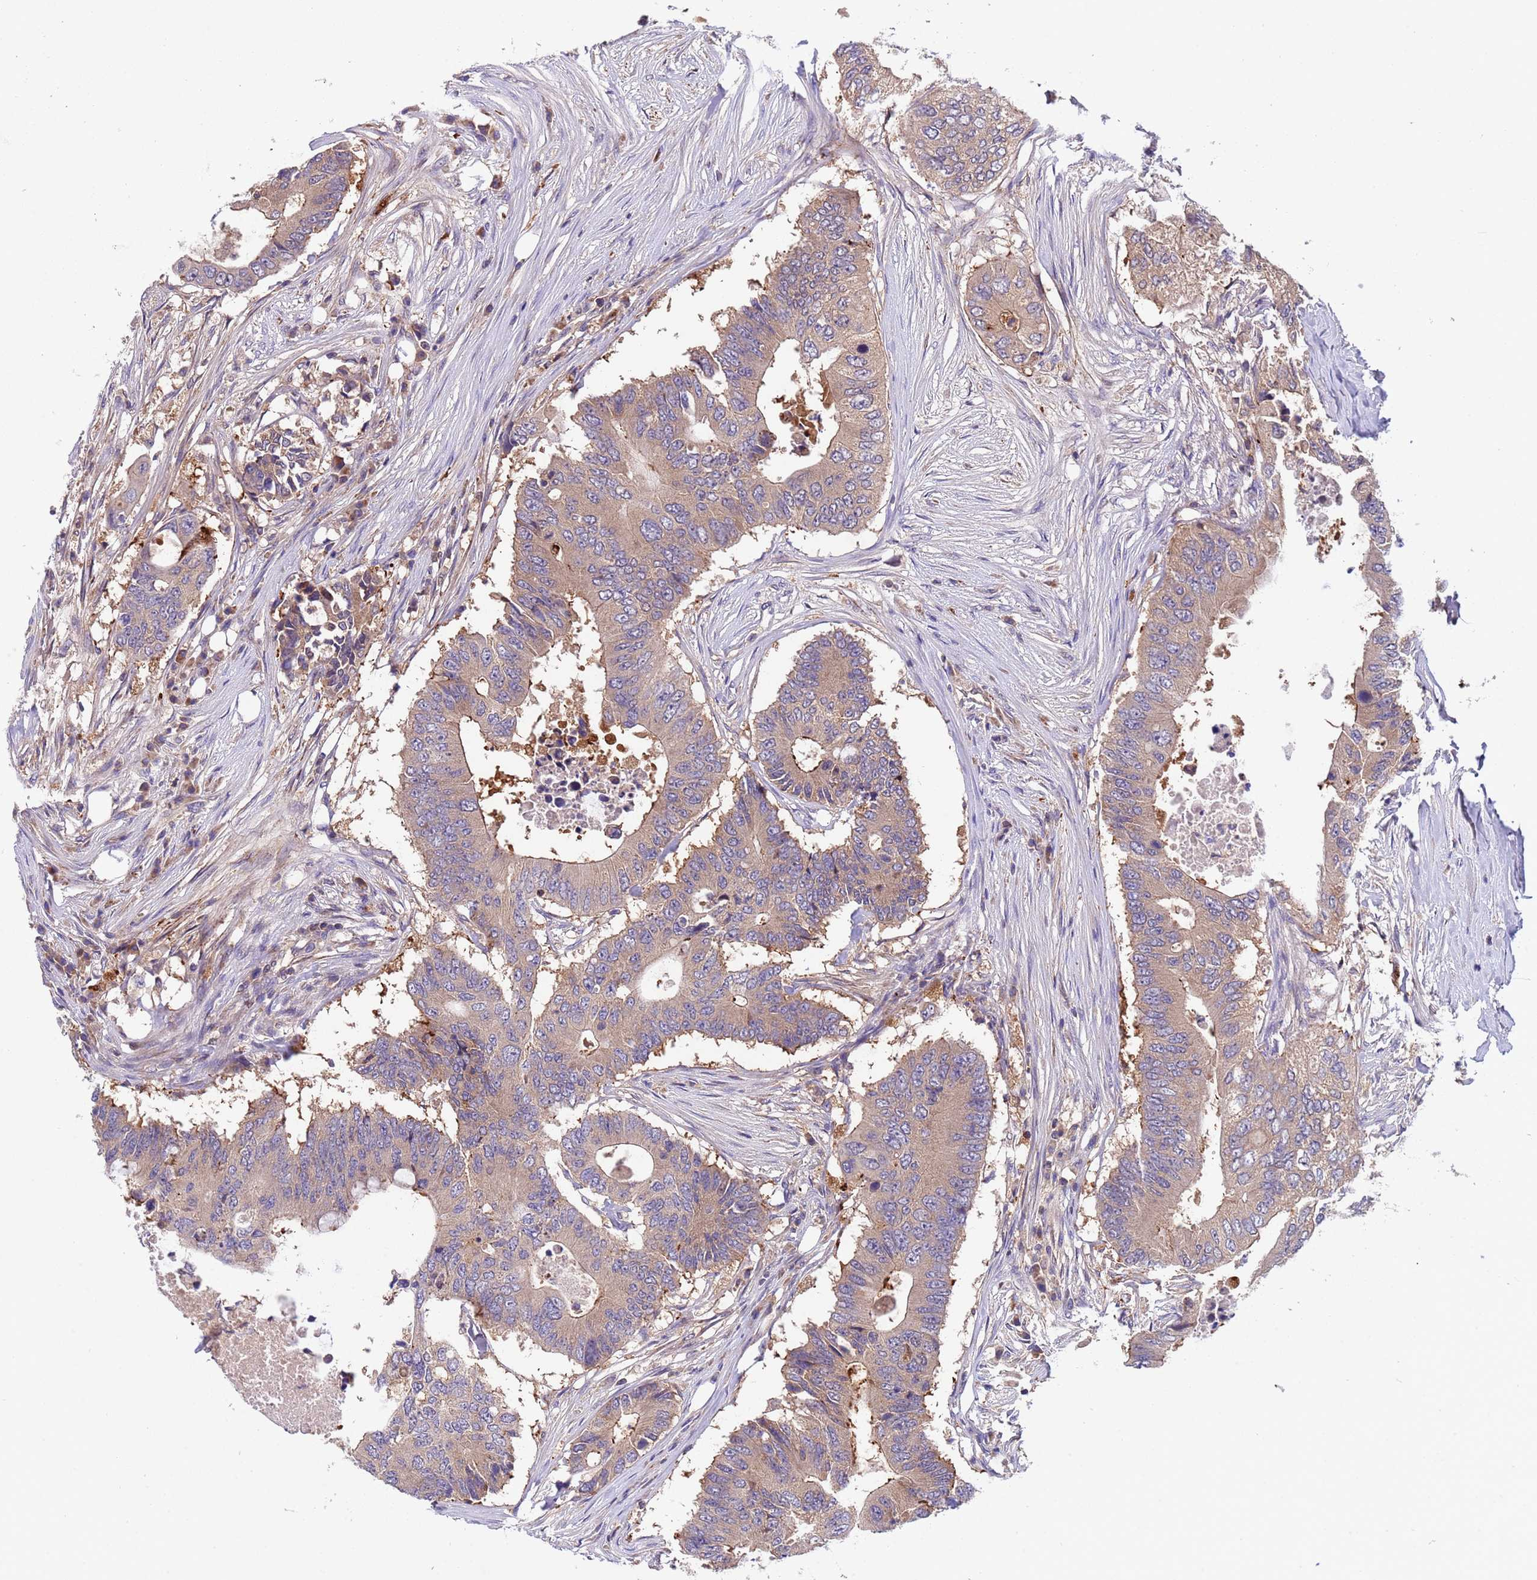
{"staining": {"intensity": "weak", "quantity": ">75%", "location": "cytoplasmic/membranous"}, "tissue": "colorectal cancer", "cell_type": "Tumor cells", "image_type": "cancer", "snomed": [{"axis": "morphology", "description": "Adenocarcinoma, NOS"}, {"axis": "topography", "description": "Colon"}], "caption": "Protein staining reveals weak cytoplasmic/membranous staining in about >75% of tumor cells in colorectal adenocarcinoma. (DAB (3,3'-diaminobenzidine) IHC with brightfield microscopy, high magnification).", "gene": "PARP16", "patient": {"sex": "male", "age": 71}}